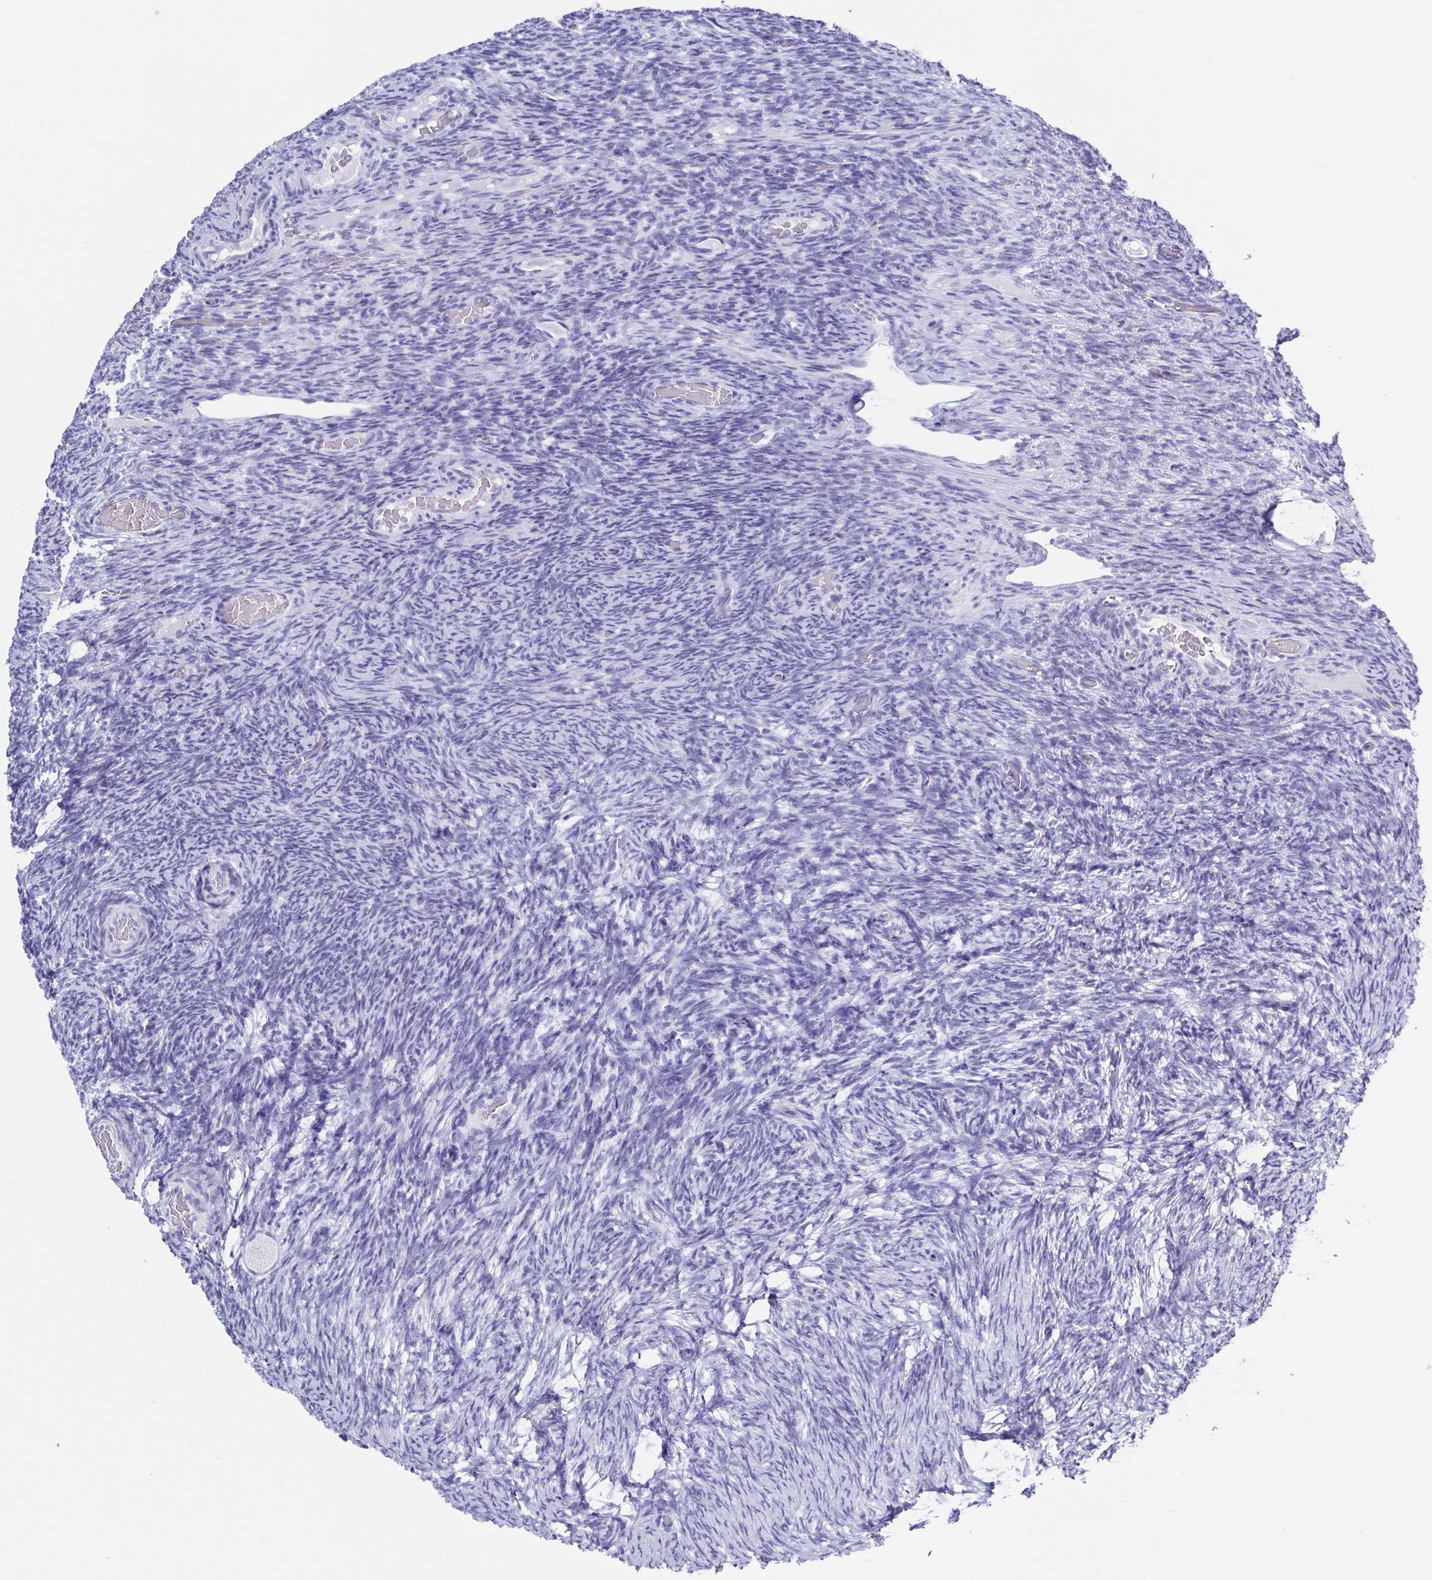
{"staining": {"intensity": "negative", "quantity": "none", "location": "none"}, "tissue": "ovary", "cell_type": "Follicle cells", "image_type": "normal", "snomed": [{"axis": "morphology", "description": "Normal tissue, NOS"}, {"axis": "topography", "description": "Ovary"}], "caption": "Immunohistochemistry histopathology image of unremarkable human ovary stained for a protein (brown), which reveals no positivity in follicle cells.", "gene": "TNNT2", "patient": {"sex": "female", "age": 34}}